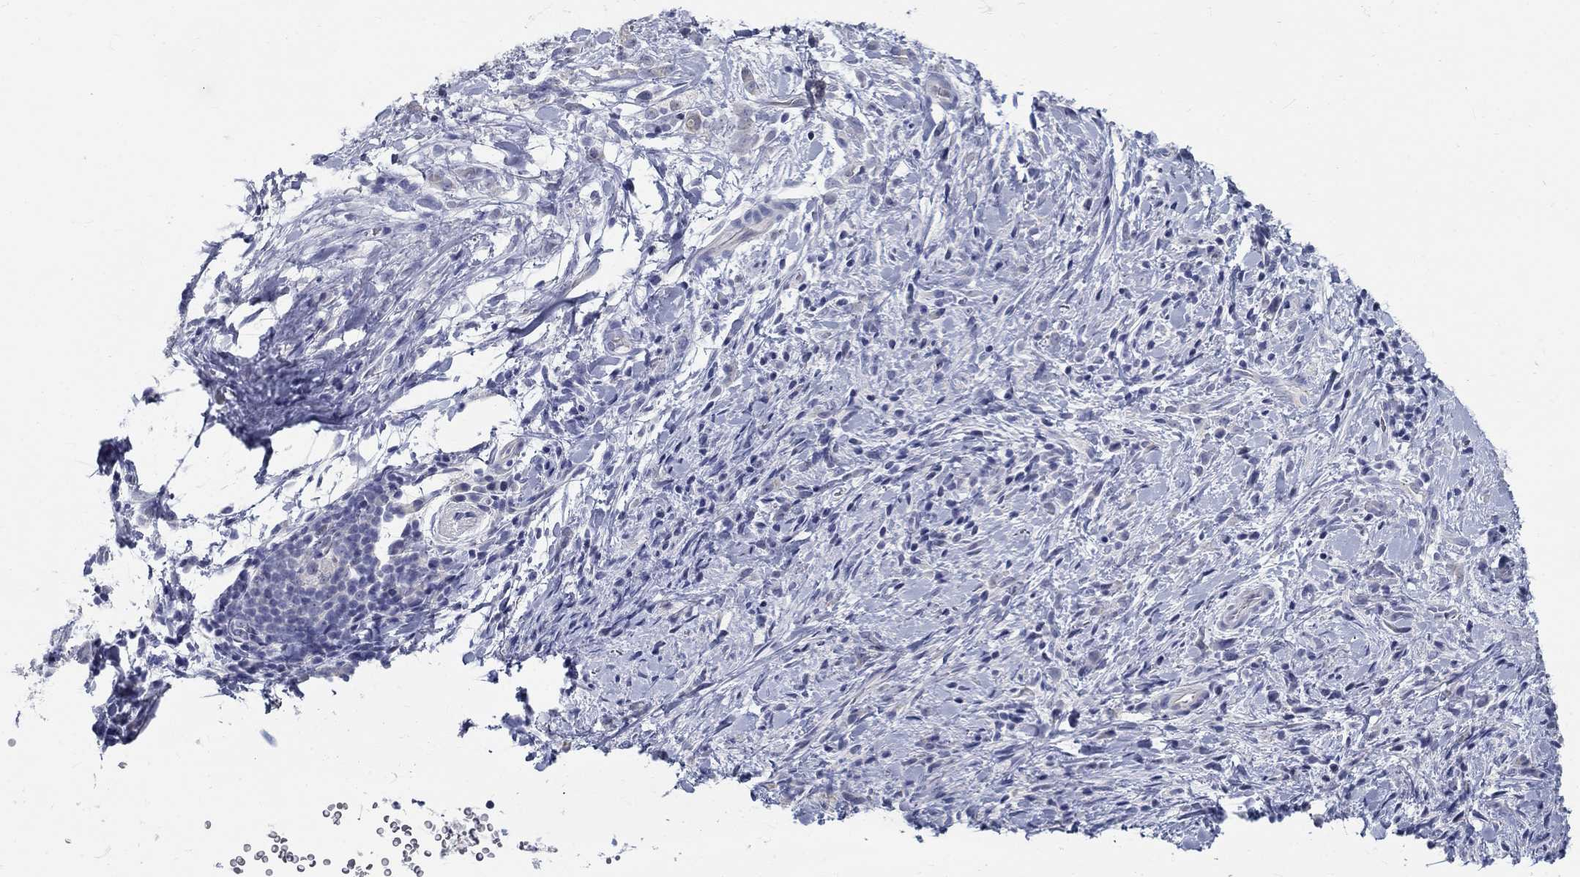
{"staining": {"intensity": "negative", "quantity": "none", "location": "none"}, "tissue": "stomach cancer", "cell_type": "Tumor cells", "image_type": "cancer", "snomed": [{"axis": "morphology", "description": "Adenocarcinoma, NOS"}, {"axis": "topography", "description": "Stomach"}], "caption": "A high-resolution image shows IHC staining of stomach cancer (adenocarcinoma), which exhibits no significant staining in tumor cells.", "gene": "GUCA1A", "patient": {"sex": "female", "age": 57}}